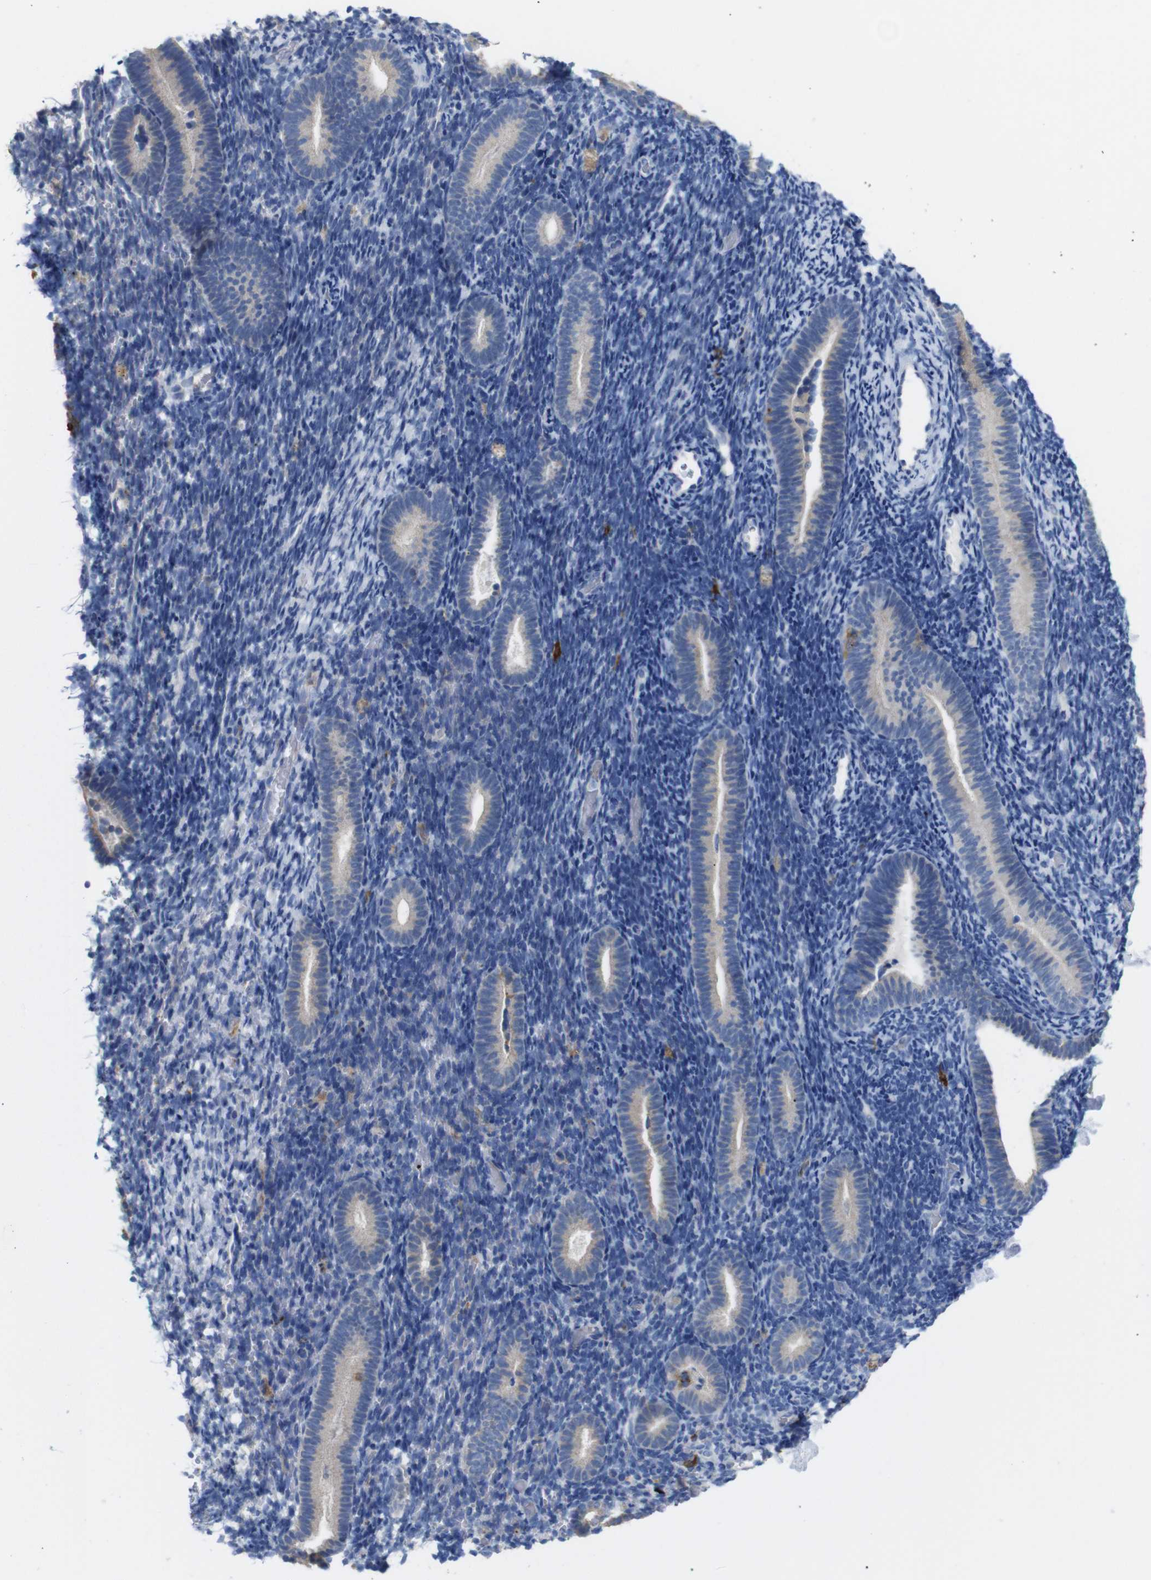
{"staining": {"intensity": "negative", "quantity": "none", "location": "none"}, "tissue": "endometrium", "cell_type": "Cells in endometrial stroma", "image_type": "normal", "snomed": [{"axis": "morphology", "description": "Normal tissue, NOS"}, {"axis": "topography", "description": "Endometrium"}], "caption": "Photomicrograph shows no significant protein expression in cells in endometrial stroma of benign endometrium. (DAB (3,3'-diaminobenzidine) immunohistochemistry (IHC), high magnification).", "gene": "ALOX15", "patient": {"sex": "female", "age": 51}}